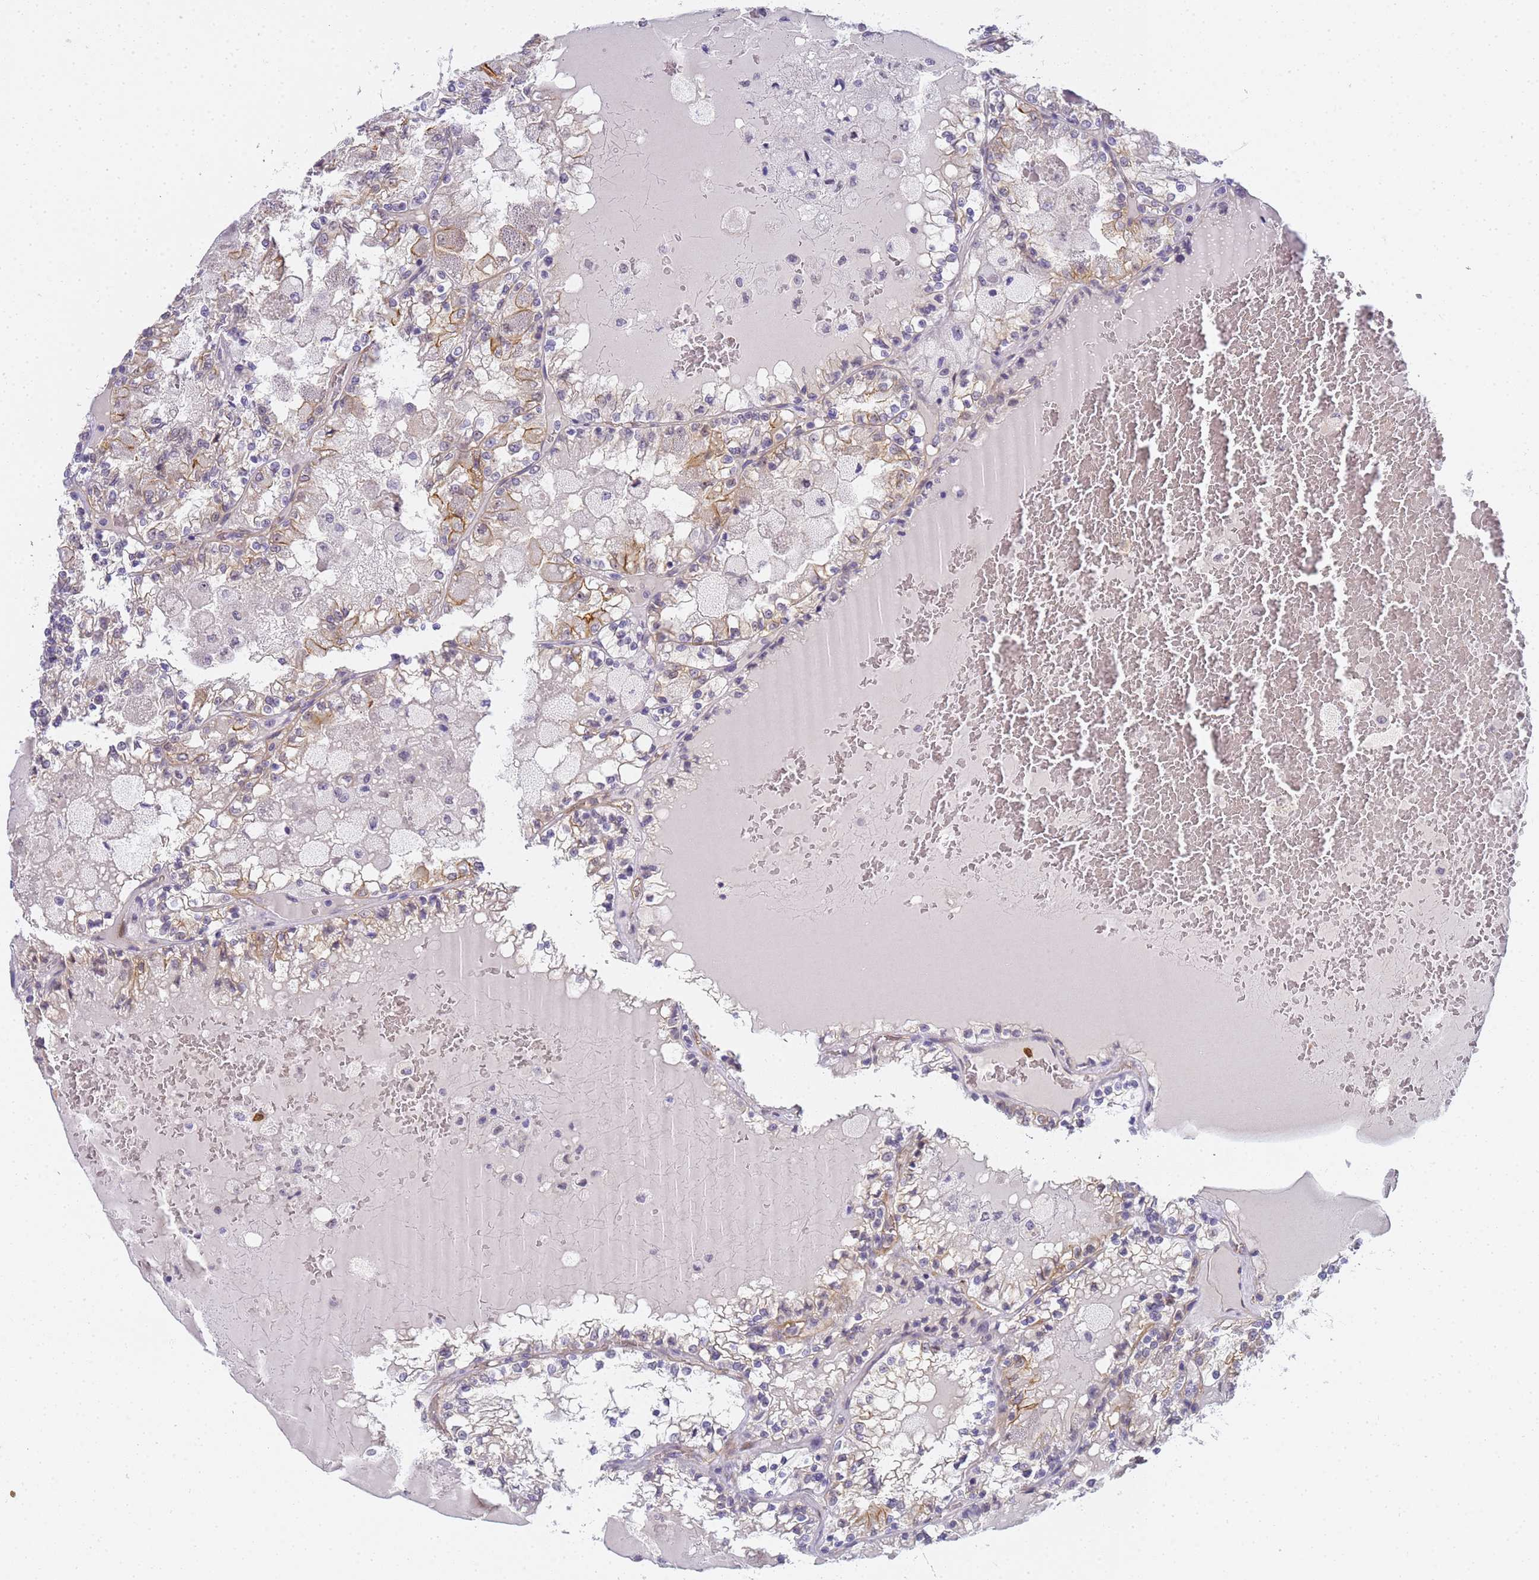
{"staining": {"intensity": "moderate", "quantity": "<25%", "location": "cytoplasmic/membranous"}, "tissue": "renal cancer", "cell_type": "Tumor cells", "image_type": "cancer", "snomed": [{"axis": "morphology", "description": "Adenocarcinoma, NOS"}, {"axis": "topography", "description": "Kidney"}], "caption": "Renal cancer stained with immunohistochemistry demonstrates moderate cytoplasmic/membranous positivity in about <25% of tumor cells.", "gene": "GON4L", "patient": {"sex": "female", "age": 56}}